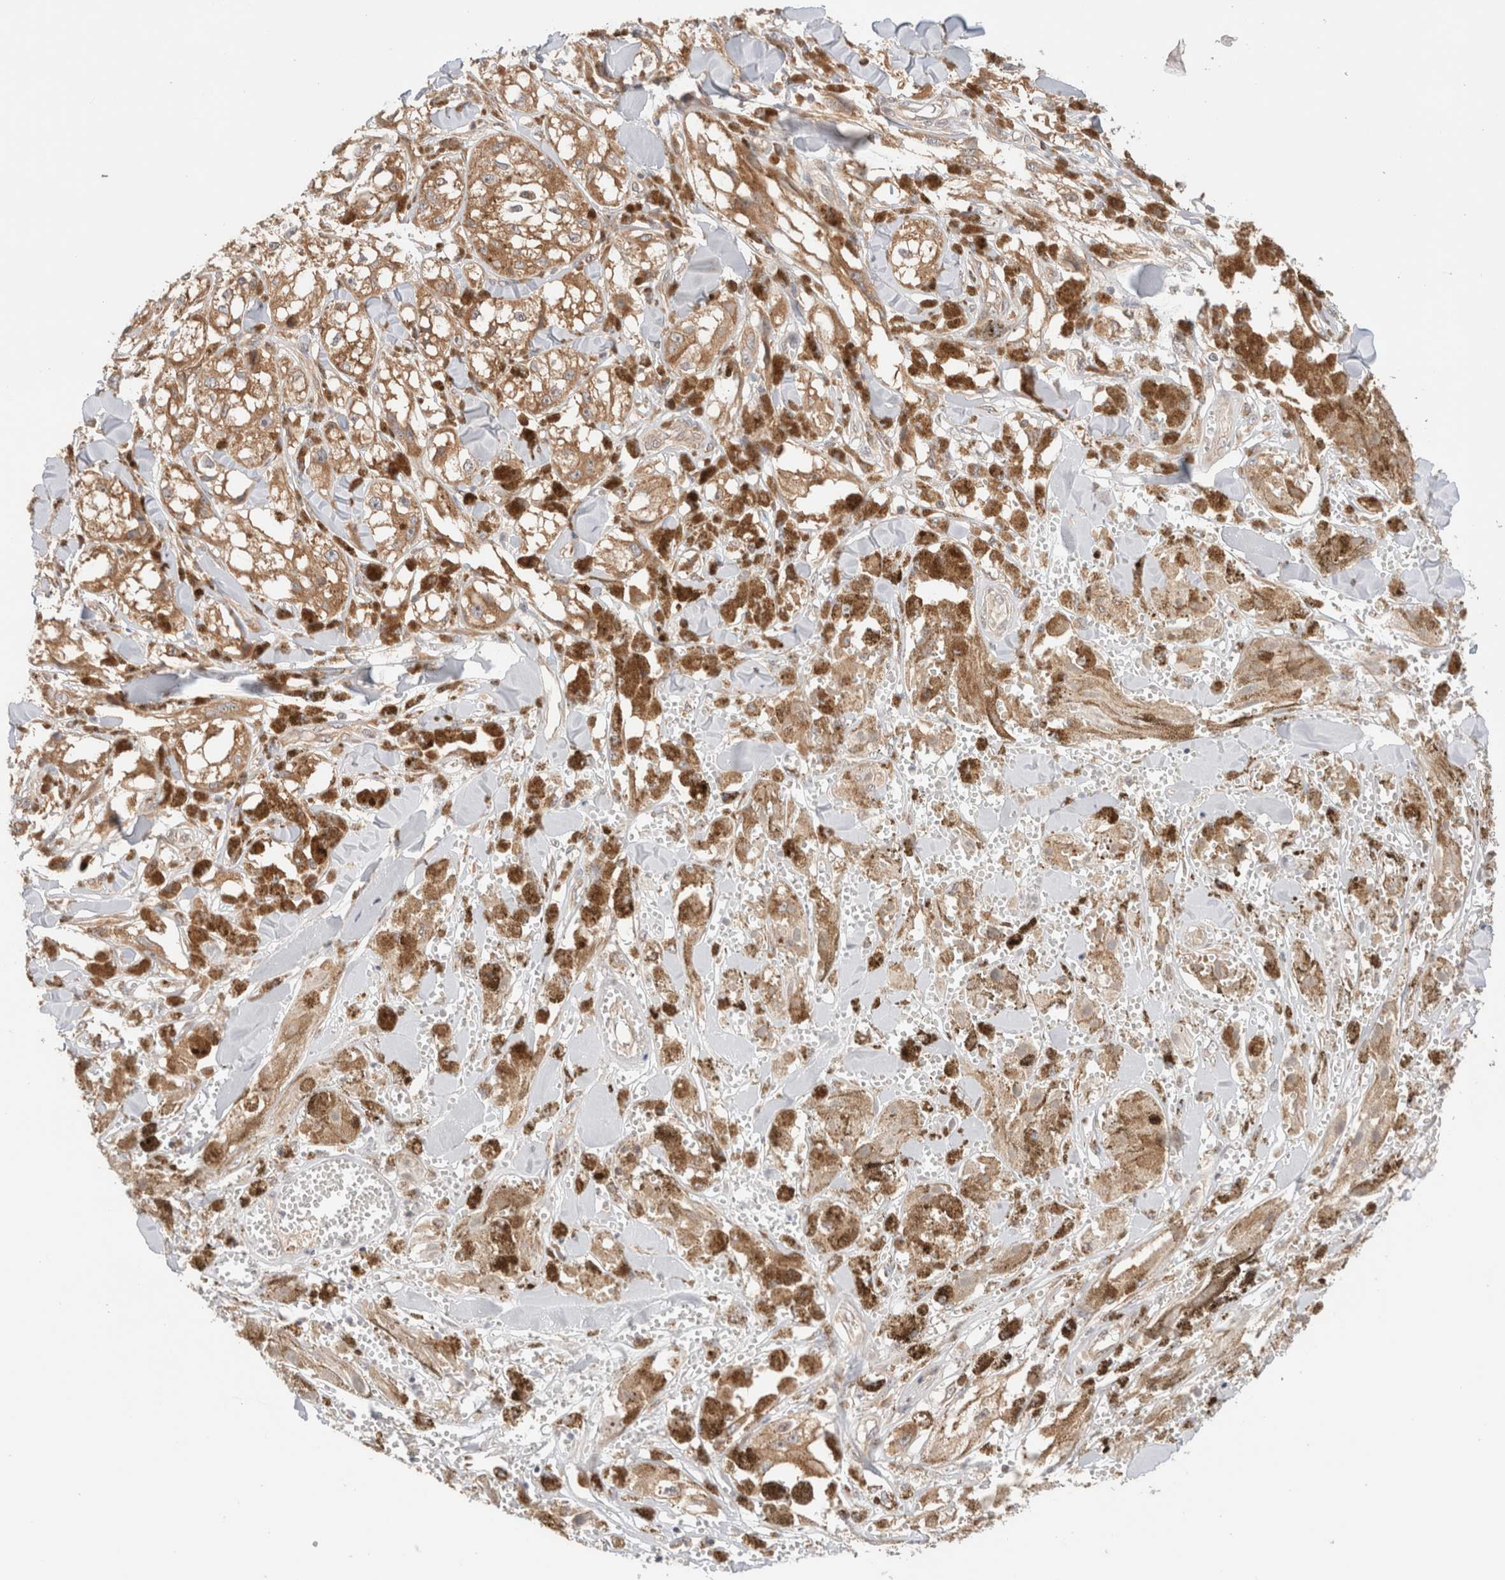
{"staining": {"intensity": "moderate", "quantity": ">75%", "location": "cytoplasmic/membranous"}, "tissue": "melanoma", "cell_type": "Tumor cells", "image_type": "cancer", "snomed": [{"axis": "morphology", "description": "Malignant melanoma, NOS"}, {"axis": "topography", "description": "Skin"}], "caption": "Immunohistochemistry staining of melanoma, which reveals medium levels of moderate cytoplasmic/membranous positivity in approximately >75% of tumor cells indicating moderate cytoplasmic/membranous protein expression. The staining was performed using DAB (brown) for protein detection and nuclei were counterstained in hematoxylin (blue).", "gene": "XKR4", "patient": {"sex": "male", "age": 88}}